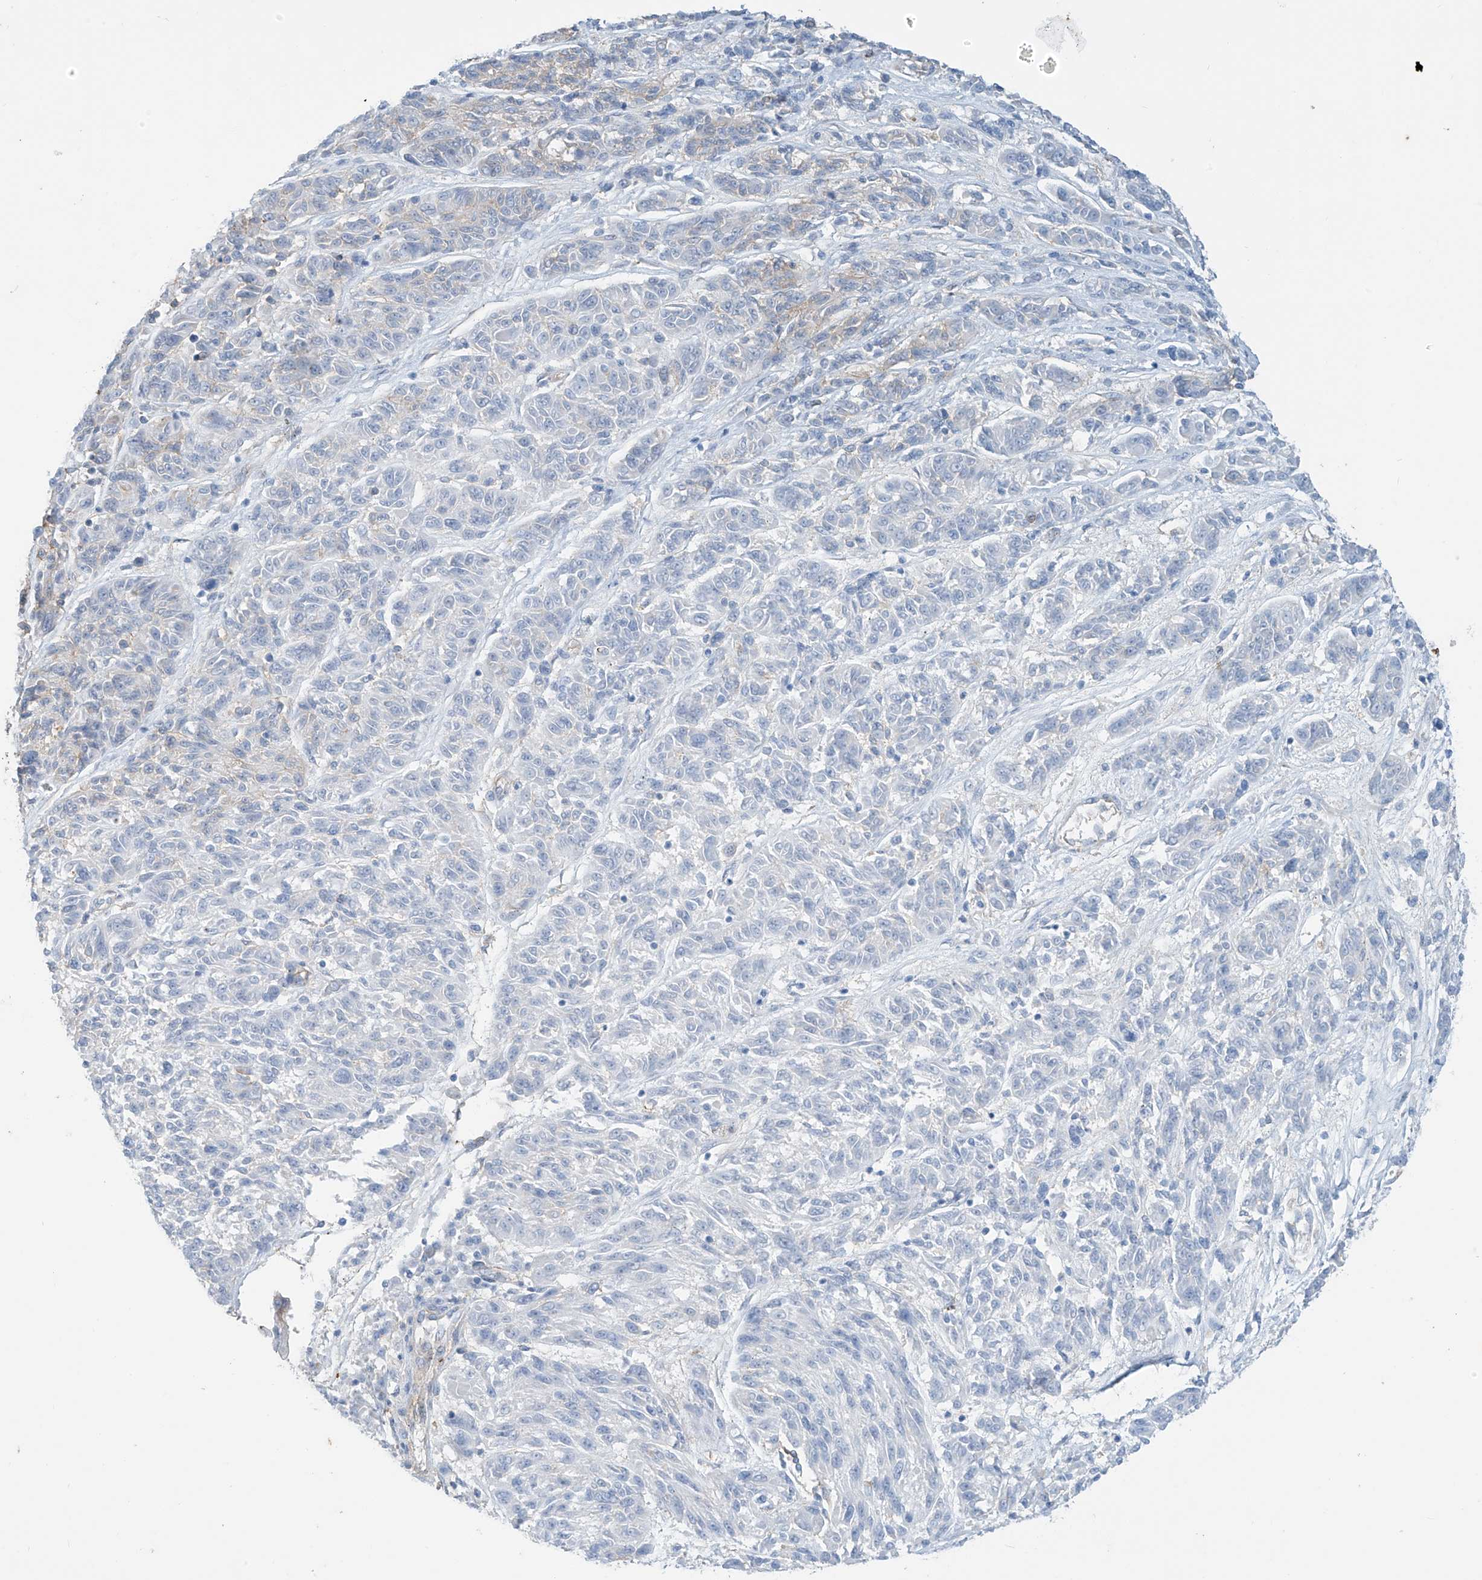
{"staining": {"intensity": "negative", "quantity": "none", "location": "none"}, "tissue": "melanoma", "cell_type": "Tumor cells", "image_type": "cancer", "snomed": [{"axis": "morphology", "description": "Malignant melanoma, NOS"}, {"axis": "topography", "description": "Skin"}], "caption": "This is an IHC histopathology image of malignant melanoma. There is no staining in tumor cells.", "gene": "ZNF846", "patient": {"sex": "male", "age": 53}}